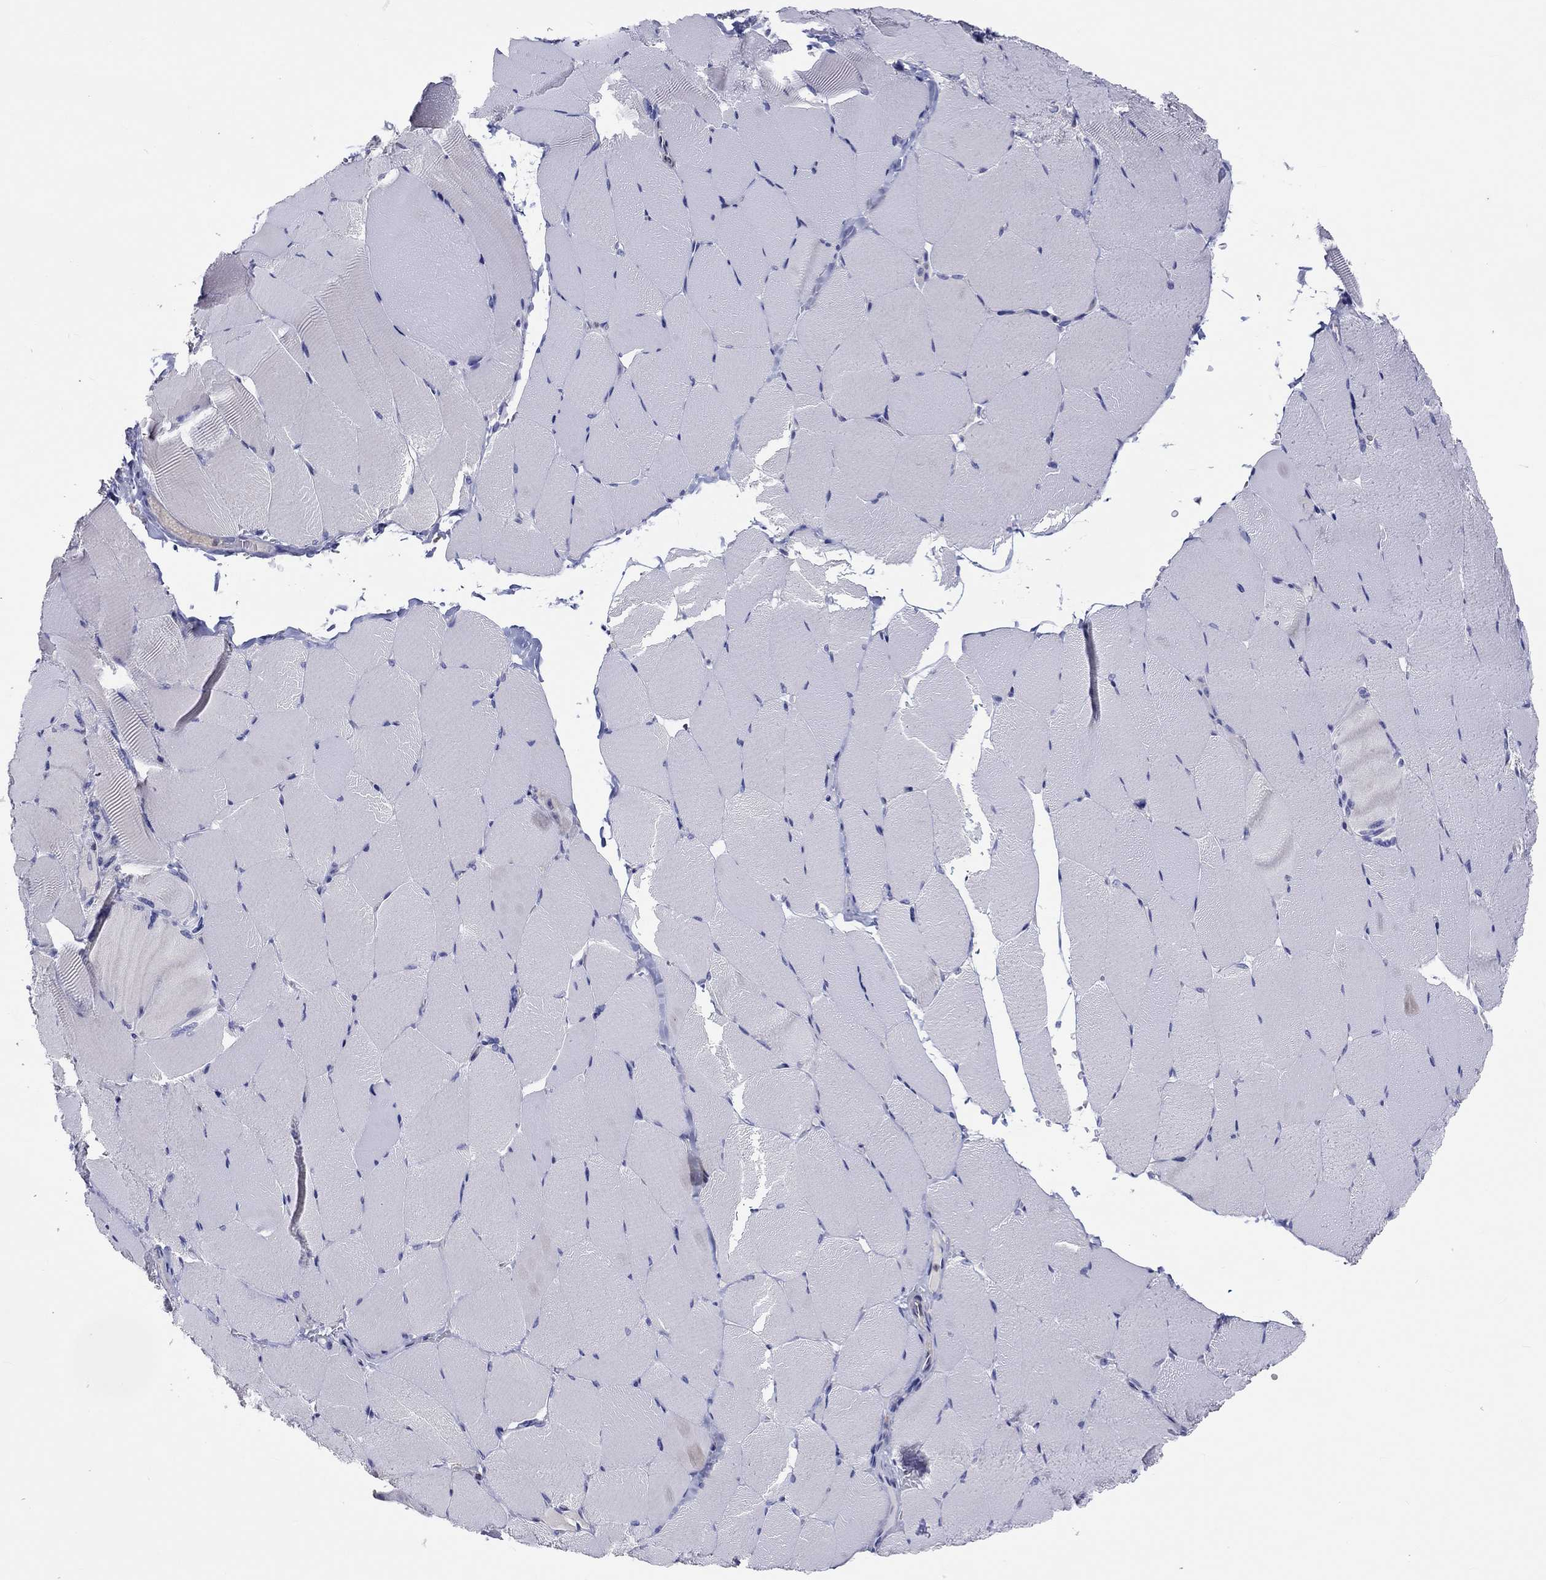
{"staining": {"intensity": "negative", "quantity": "none", "location": "none"}, "tissue": "skeletal muscle", "cell_type": "Myocytes", "image_type": "normal", "snomed": [{"axis": "morphology", "description": "Normal tissue, NOS"}, {"axis": "topography", "description": "Skeletal muscle"}], "caption": "Immunohistochemical staining of benign human skeletal muscle displays no significant positivity in myocytes. The staining is performed using DAB (3,3'-diaminobenzidine) brown chromogen with nuclei counter-stained in using hematoxylin.", "gene": "ABCG4", "patient": {"sex": "female", "age": 37}}